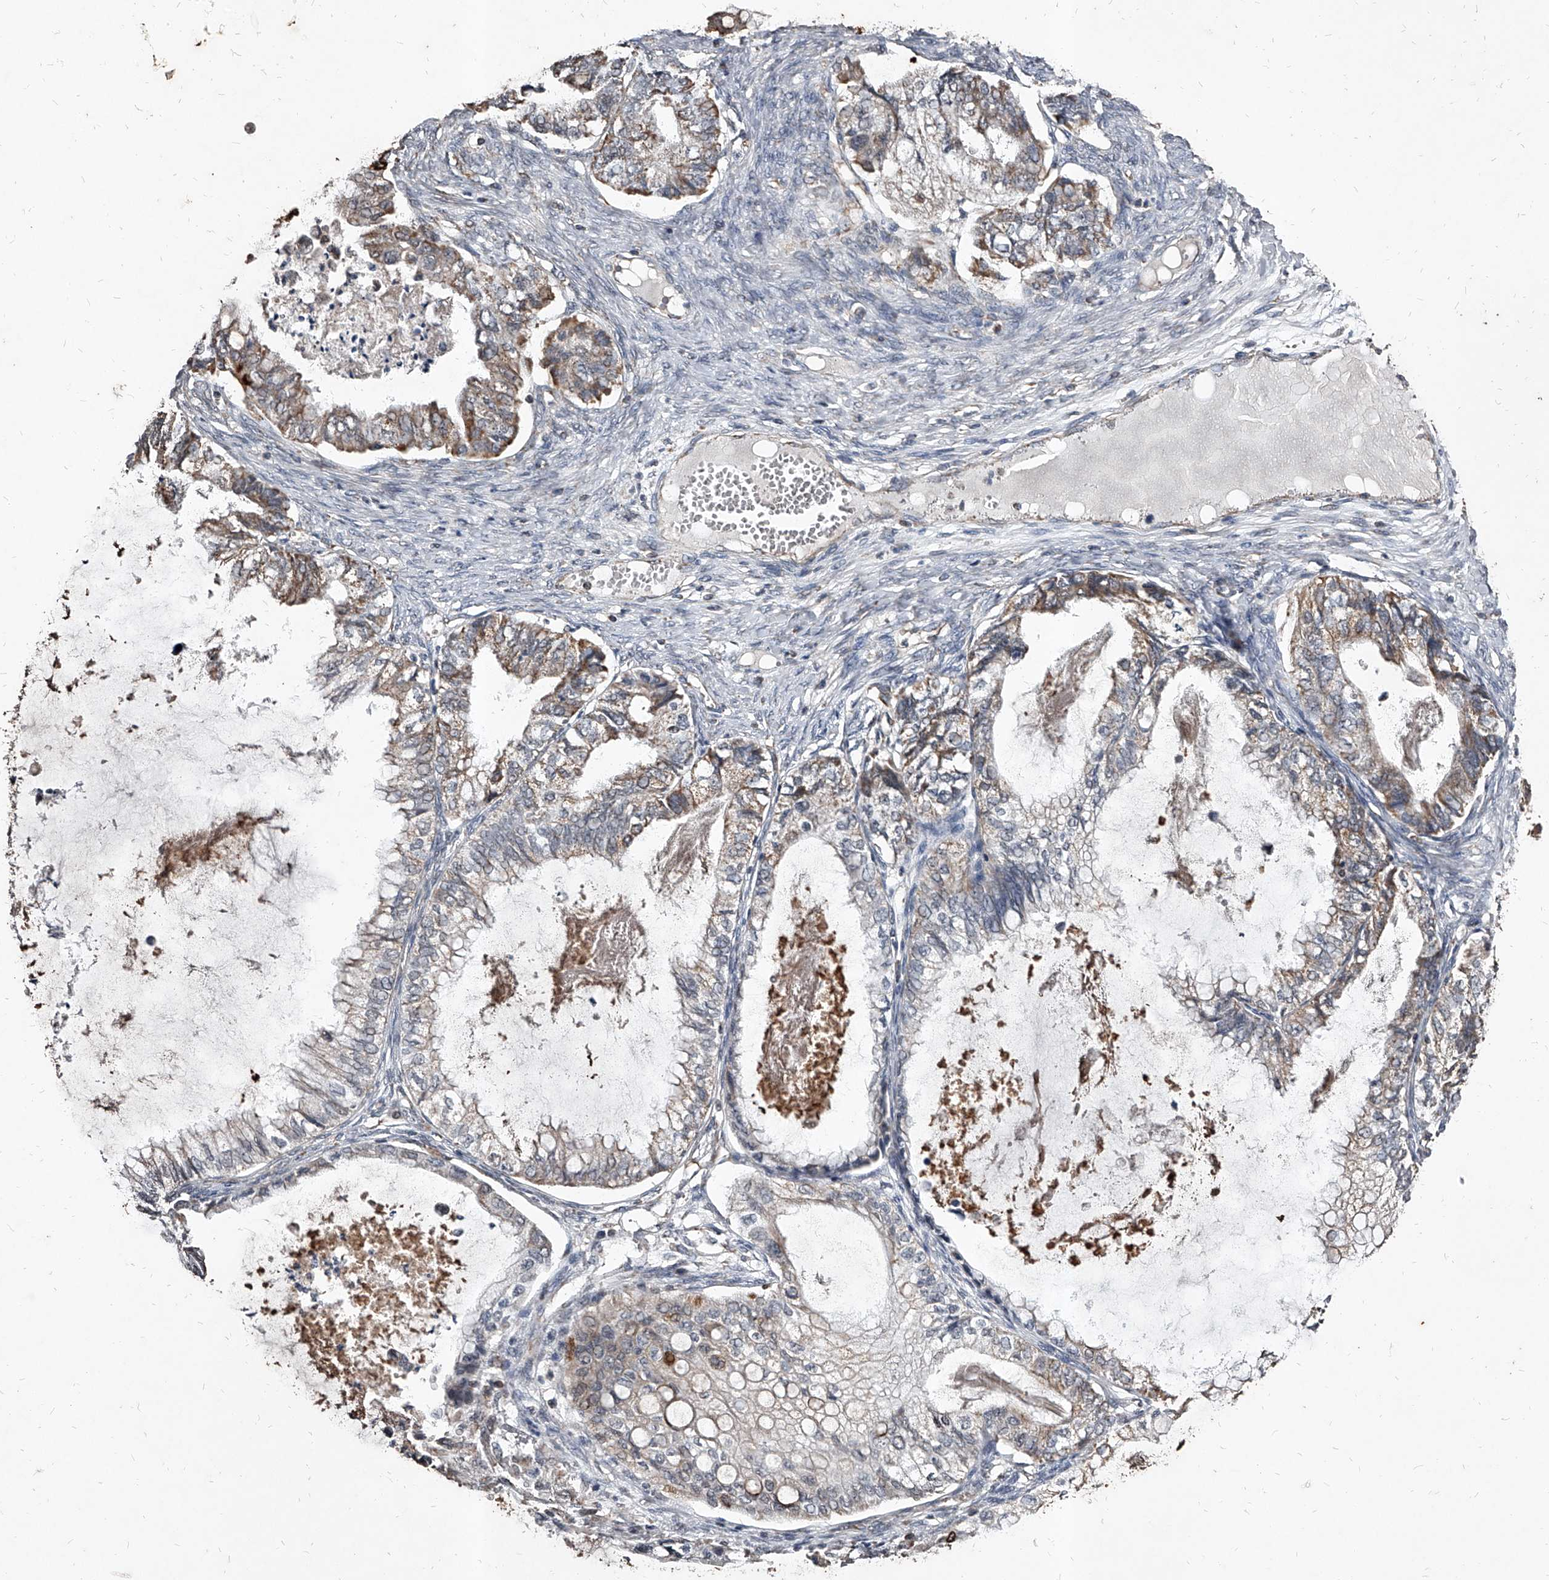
{"staining": {"intensity": "moderate", "quantity": "25%-75%", "location": "cytoplasmic/membranous"}, "tissue": "ovarian cancer", "cell_type": "Tumor cells", "image_type": "cancer", "snomed": [{"axis": "morphology", "description": "Cystadenocarcinoma, mucinous, NOS"}, {"axis": "topography", "description": "Ovary"}], "caption": "This photomicrograph shows IHC staining of ovarian cancer (mucinous cystadenocarcinoma), with medium moderate cytoplasmic/membranous positivity in about 25%-75% of tumor cells.", "gene": "GPR183", "patient": {"sex": "female", "age": 80}}